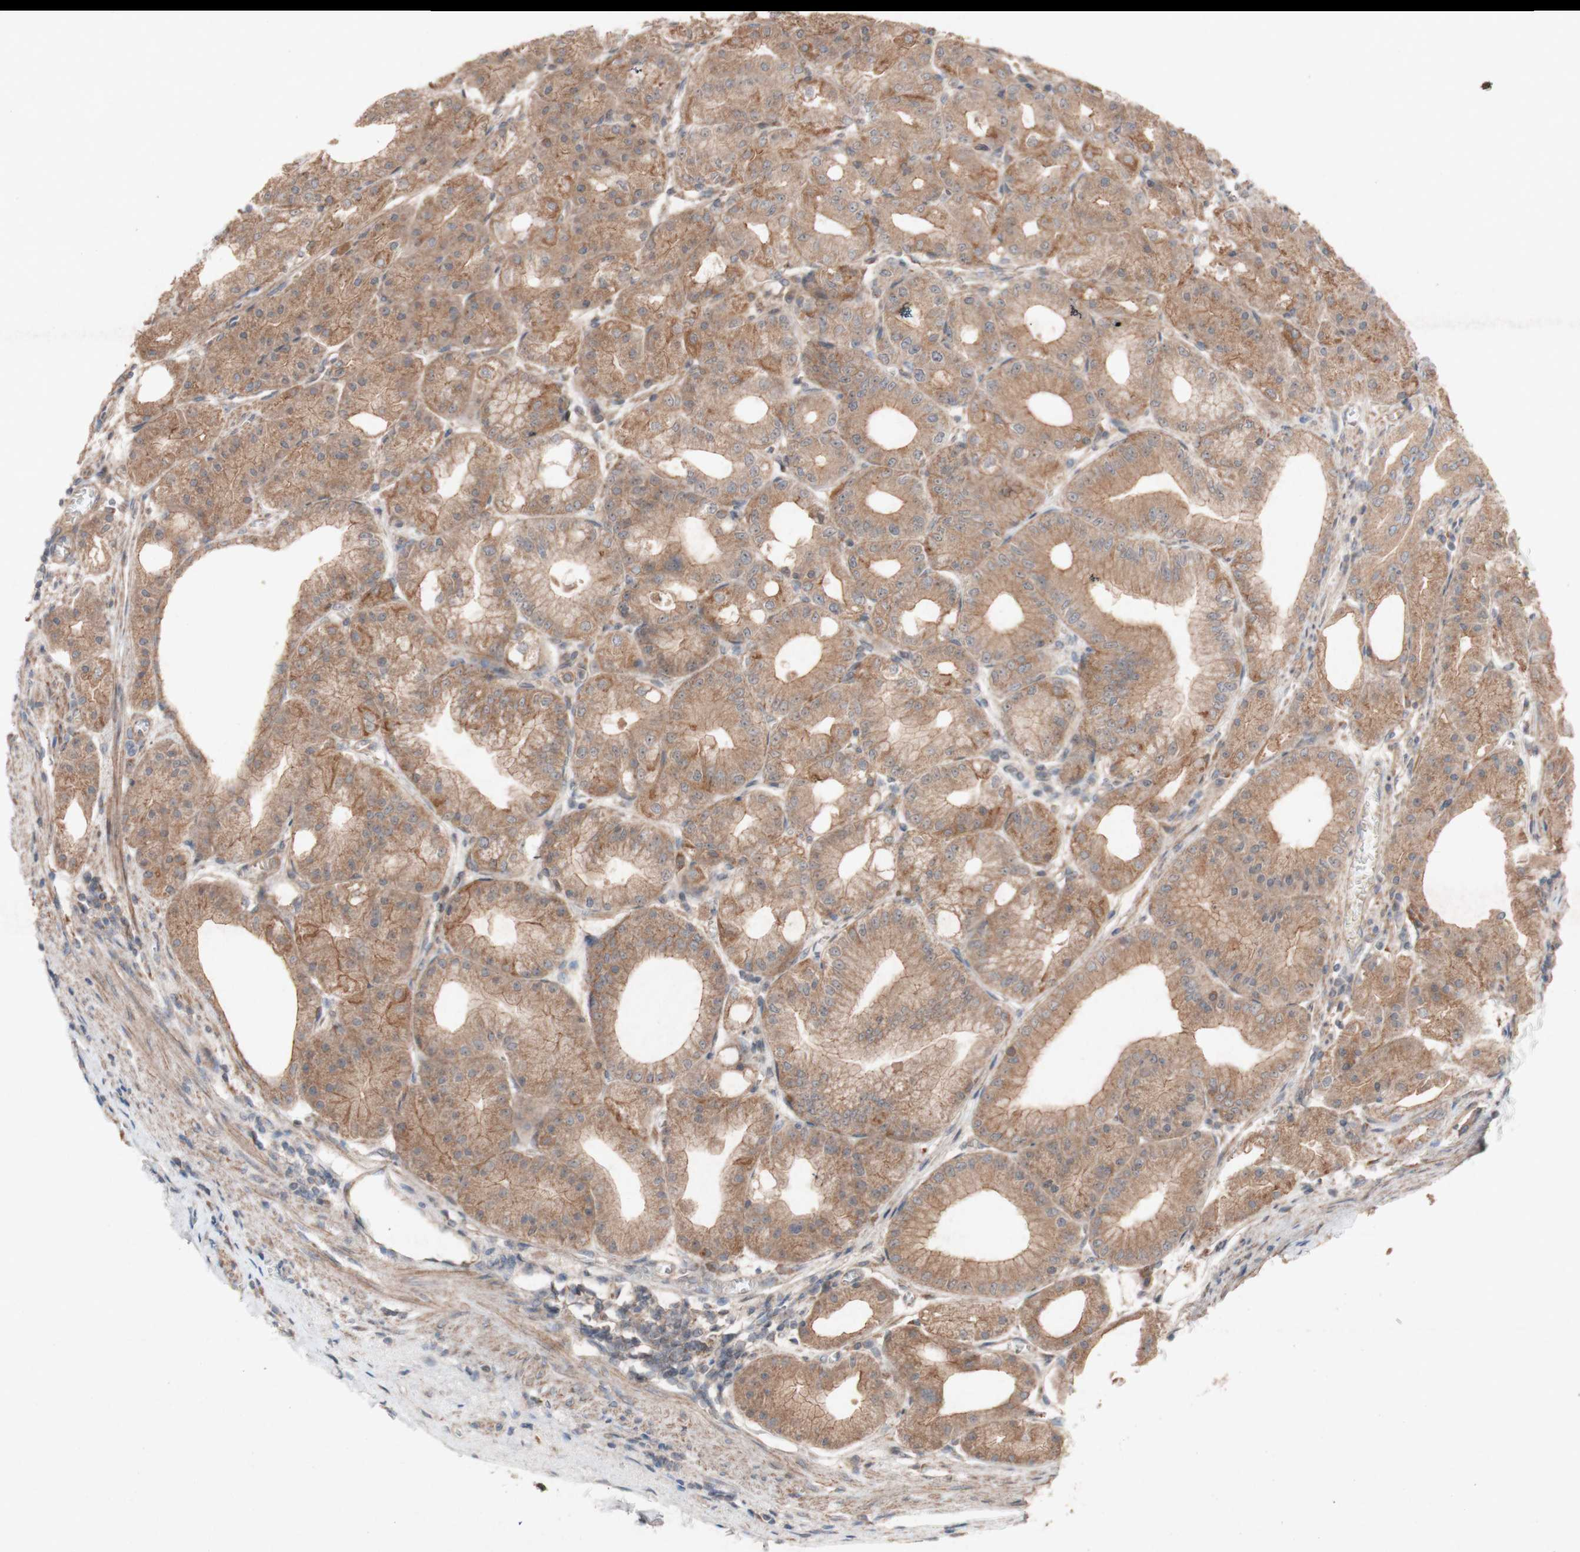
{"staining": {"intensity": "moderate", "quantity": ">75%", "location": "cytoplasmic/membranous"}, "tissue": "stomach", "cell_type": "Glandular cells", "image_type": "normal", "snomed": [{"axis": "morphology", "description": "Normal tissue, NOS"}, {"axis": "topography", "description": "Stomach, lower"}], "caption": "Protein analysis of unremarkable stomach reveals moderate cytoplasmic/membranous expression in about >75% of glandular cells. The protein is stained brown, and the nuclei are stained in blue (DAB (3,3'-diaminobenzidine) IHC with brightfield microscopy, high magnification).", "gene": "ATP6V1F", "patient": {"sex": "male", "age": 71}}